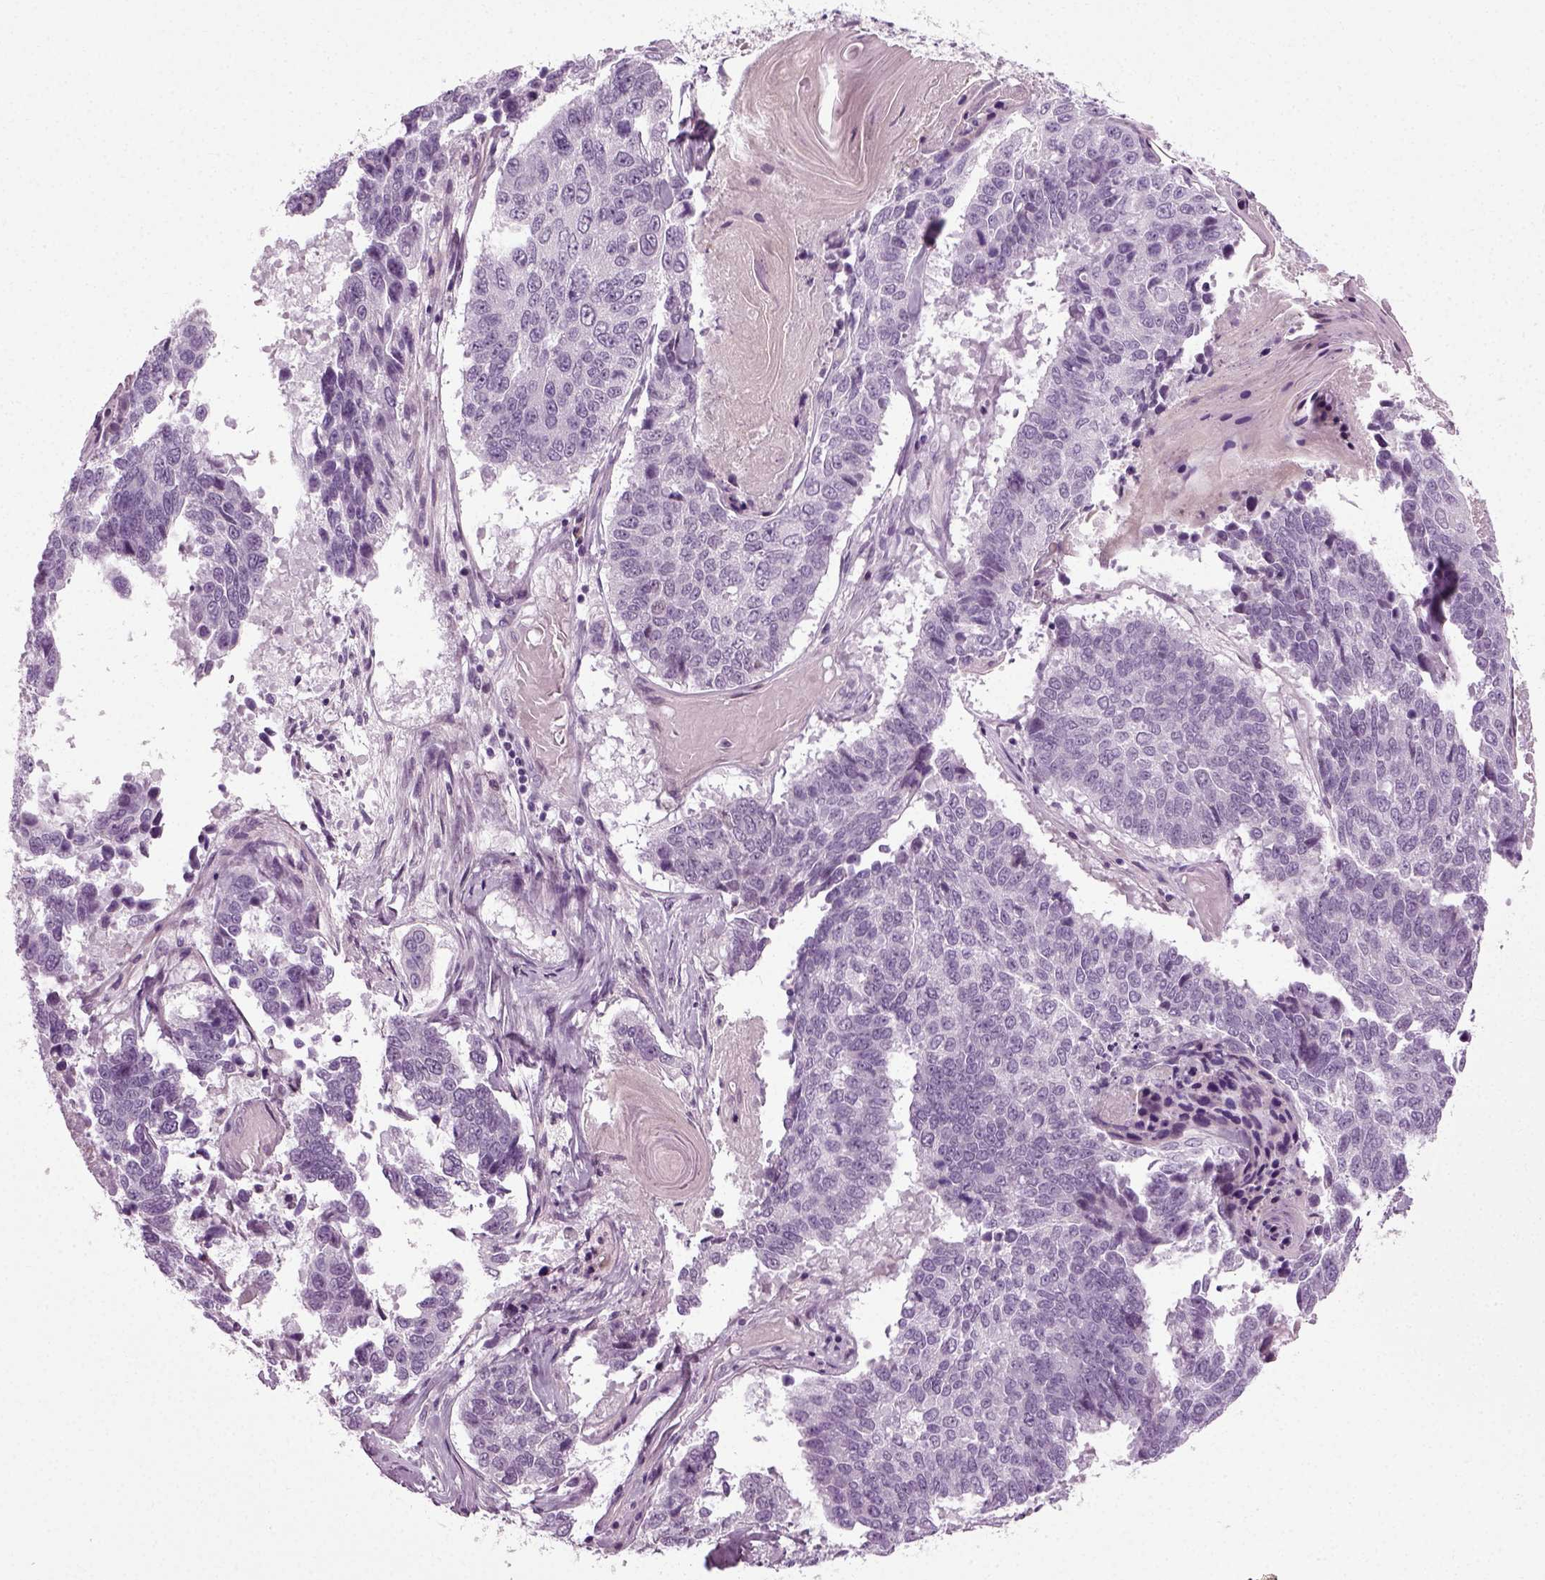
{"staining": {"intensity": "negative", "quantity": "none", "location": "none"}, "tissue": "lung cancer", "cell_type": "Tumor cells", "image_type": "cancer", "snomed": [{"axis": "morphology", "description": "Squamous cell carcinoma, NOS"}, {"axis": "topography", "description": "Lung"}], "caption": "DAB (3,3'-diaminobenzidine) immunohistochemical staining of human lung cancer shows no significant staining in tumor cells.", "gene": "SCG5", "patient": {"sex": "male", "age": 73}}